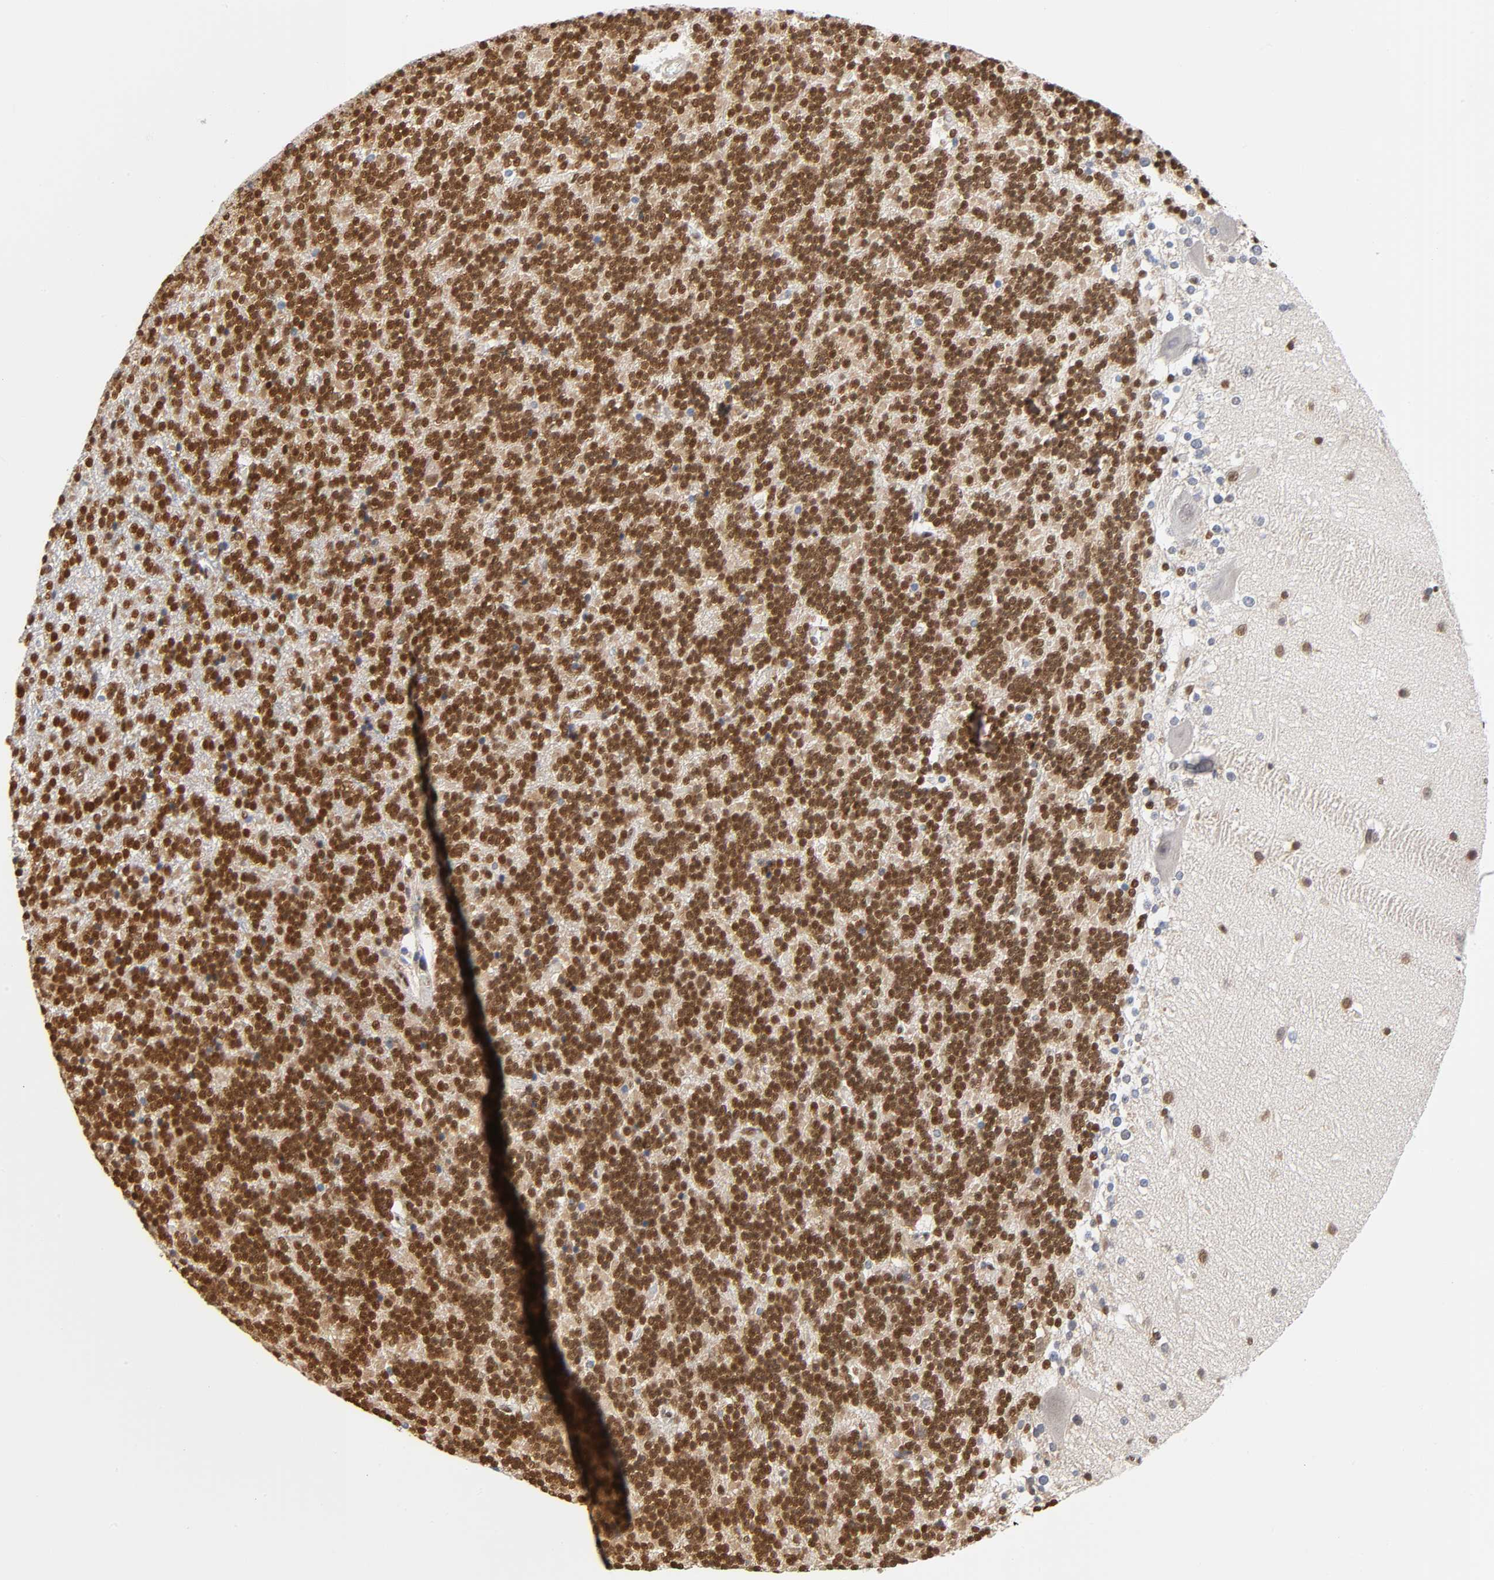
{"staining": {"intensity": "strong", "quantity": ">75%", "location": "nuclear"}, "tissue": "cerebellum", "cell_type": "Cells in granular layer", "image_type": "normal", "snomed": [{"axis": "morphology", "description": "Normal tissue, NOS"}, {"axis": "topography", "description": "Cerebellum"}], "caption": "A high-resolution histopathology image shows immunohistochemistry staining of unremarkable cerebellum, which displays strong nuclear expression in about >75% of cells in granular layer. The protein of interest is stained brown, and the nuclei are stained in blue (DAB IHC with brightfield microscopy, high magnification).", "gene": "ILKAP", "patient": {"sex": "female", "age": 19}}